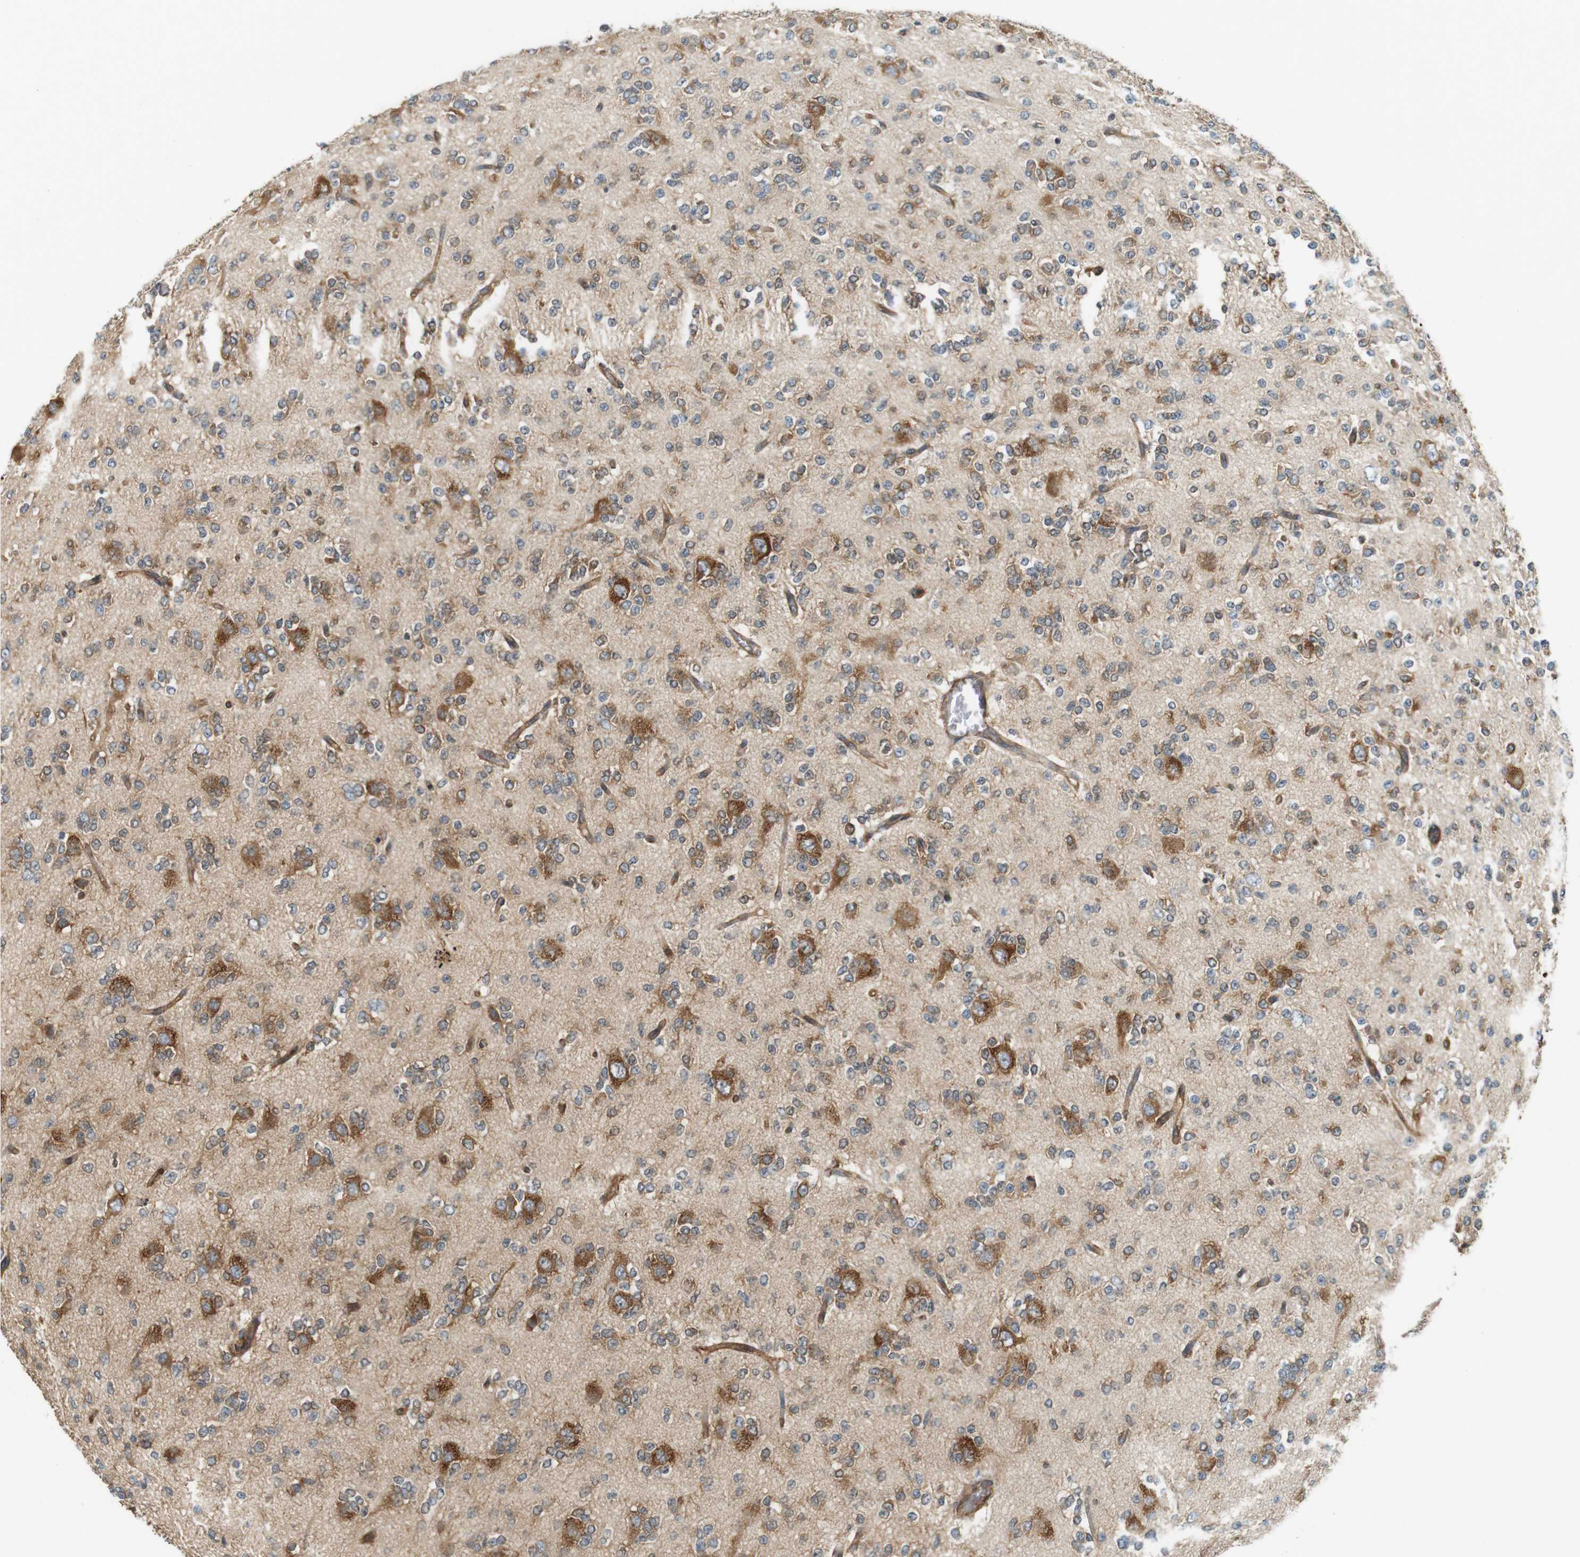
{"staining": {"intensity": "moderate", "quantity": "25%-75%", "location": "cytoplasmic/membranous"}, "tissue": "glioma", "cell_type": "Tumor cells", "image_type": "cancer", "snomed": [{"axis": "morphology", "description": "Glioma, malignant, Low grade"}, {"axis": "topography", "description": "Brain"}], "caption": "An immunohistochemistry (IHC) micrograph of tumor tissue is shown. Protein staining in brown labels moderate cytoplasmic/membranous positivity in malignant low-grade glioma within tumor cells.", "gene": "PA2G4", "patient": {"sex": "male", "age": 38}}